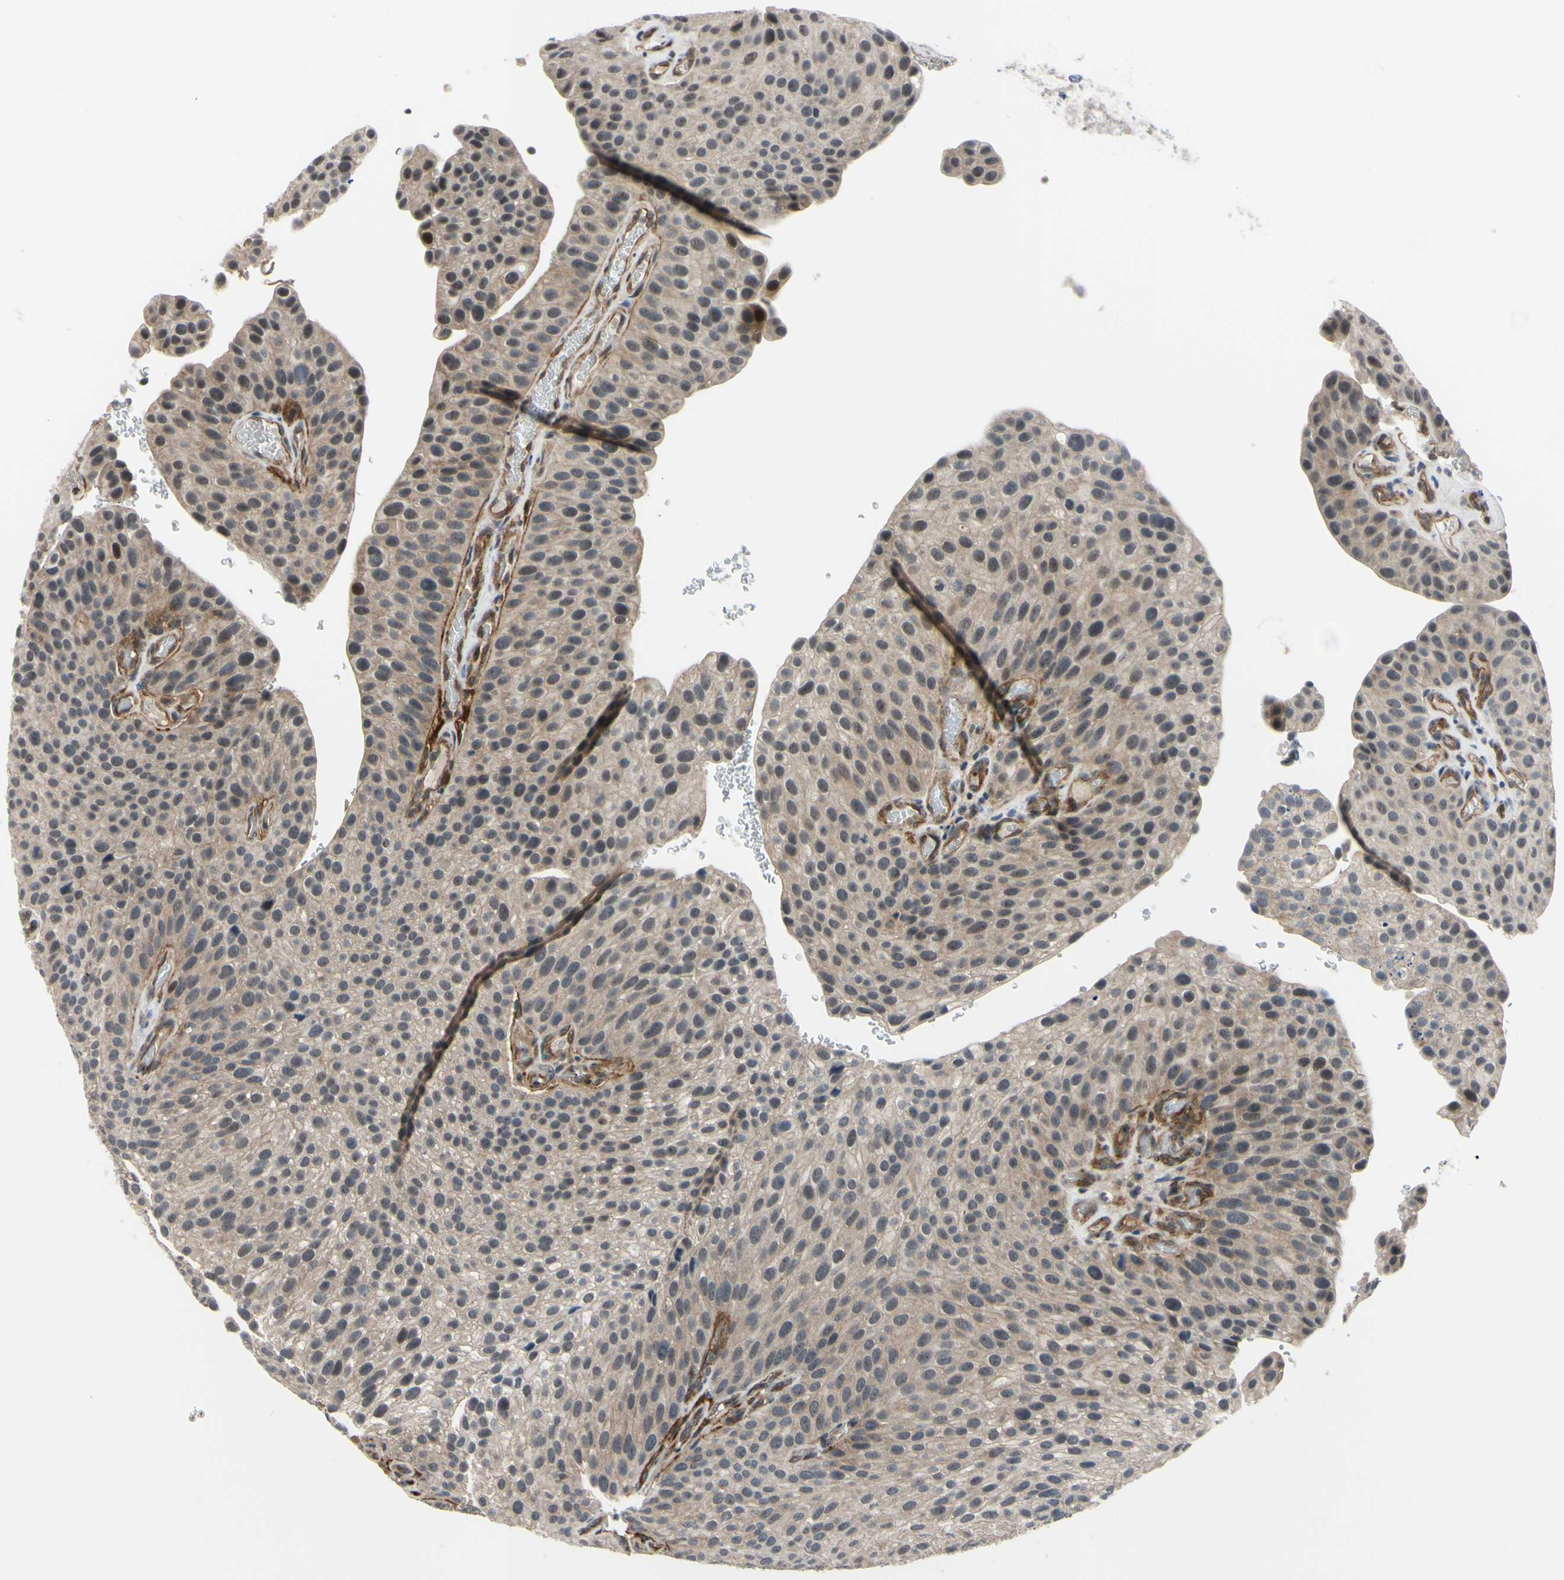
{"staining": {"intensity": "moderate", "quantity": ">75%", "location": "cytoplasmic/membranous,nuclear"}, "tissue": "urothelial cancer", "cell_type": "Tumor cells", "image_type": "cancer", "snomed": [{"axis": "morphology", "description": "Urothelial carcinoma, Low grade"}, {"axis": "topography", "description": "Smooth muscle"}, {"axis": "topography", "description": "Urinary bladder"}], "caption": "Brown immunohistochemical staining in human urothelial carcinoma (low-grade) demonstrates moderate cytoplasmic/membranous and nuclear positivity in approximately >75% of tumor cells.", "gene": "COMMD9", "patient": {"sex": "male", "age": 60}}